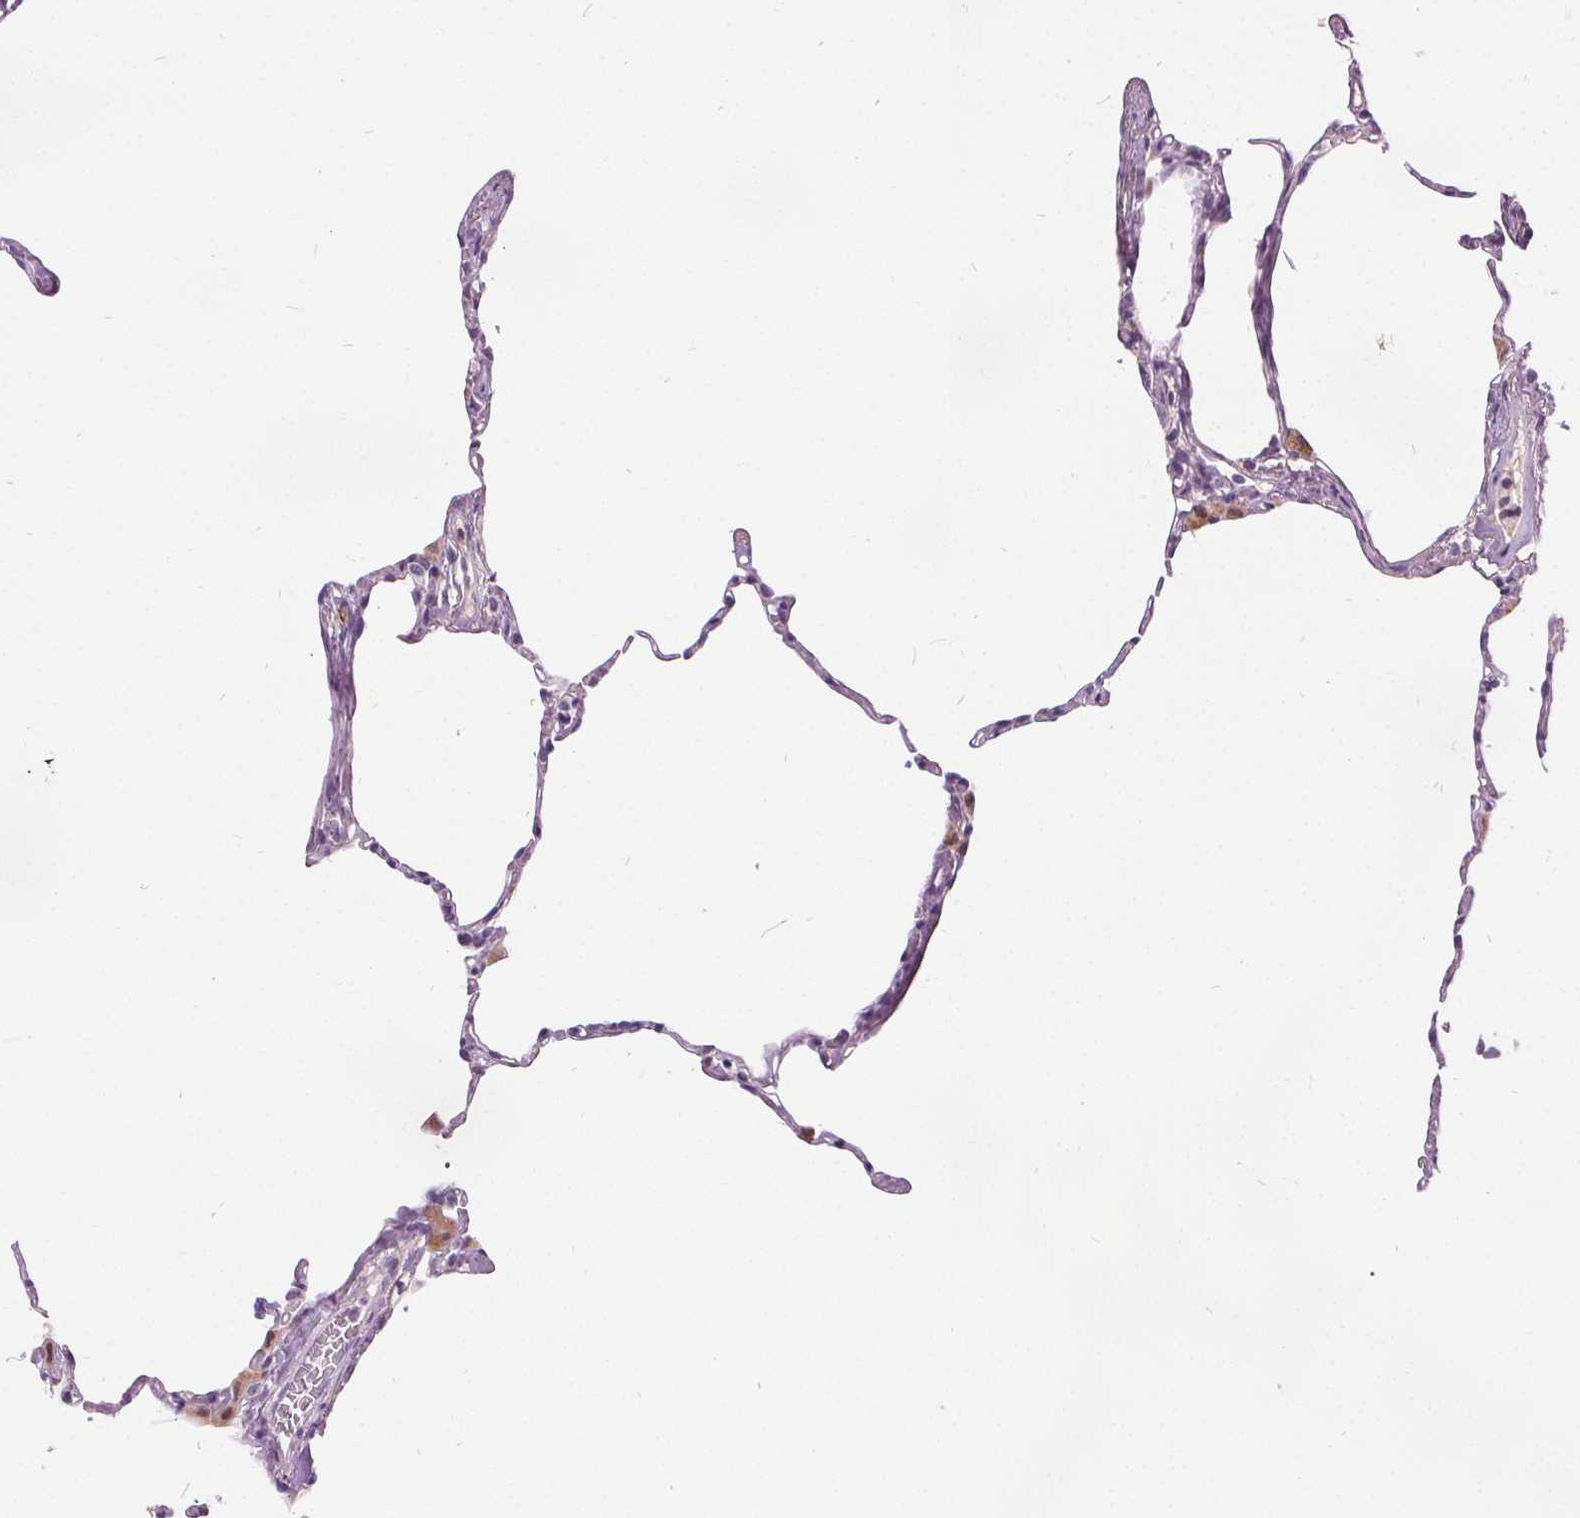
{"staining": {"intensity": "negative", "quantity": "none", "location": "none"}, "tissue": "lung", "cell_type": "Alveolar cells", "image_type": "normal", "snomed": [{"axis": "morphology", "description": "Normal tissue, NOS"}, {"axis": "topography", "description": "Lung"}], "caption": "The image reveals no significant positivity in alveolar cells of lung. (Brightfield microscopy of DAB (3,3'-diaminobenzidine) immunohistochemistry at high magnification).", "gene": "ACOX2", "patient": {"sex": "male", "age": 65}}